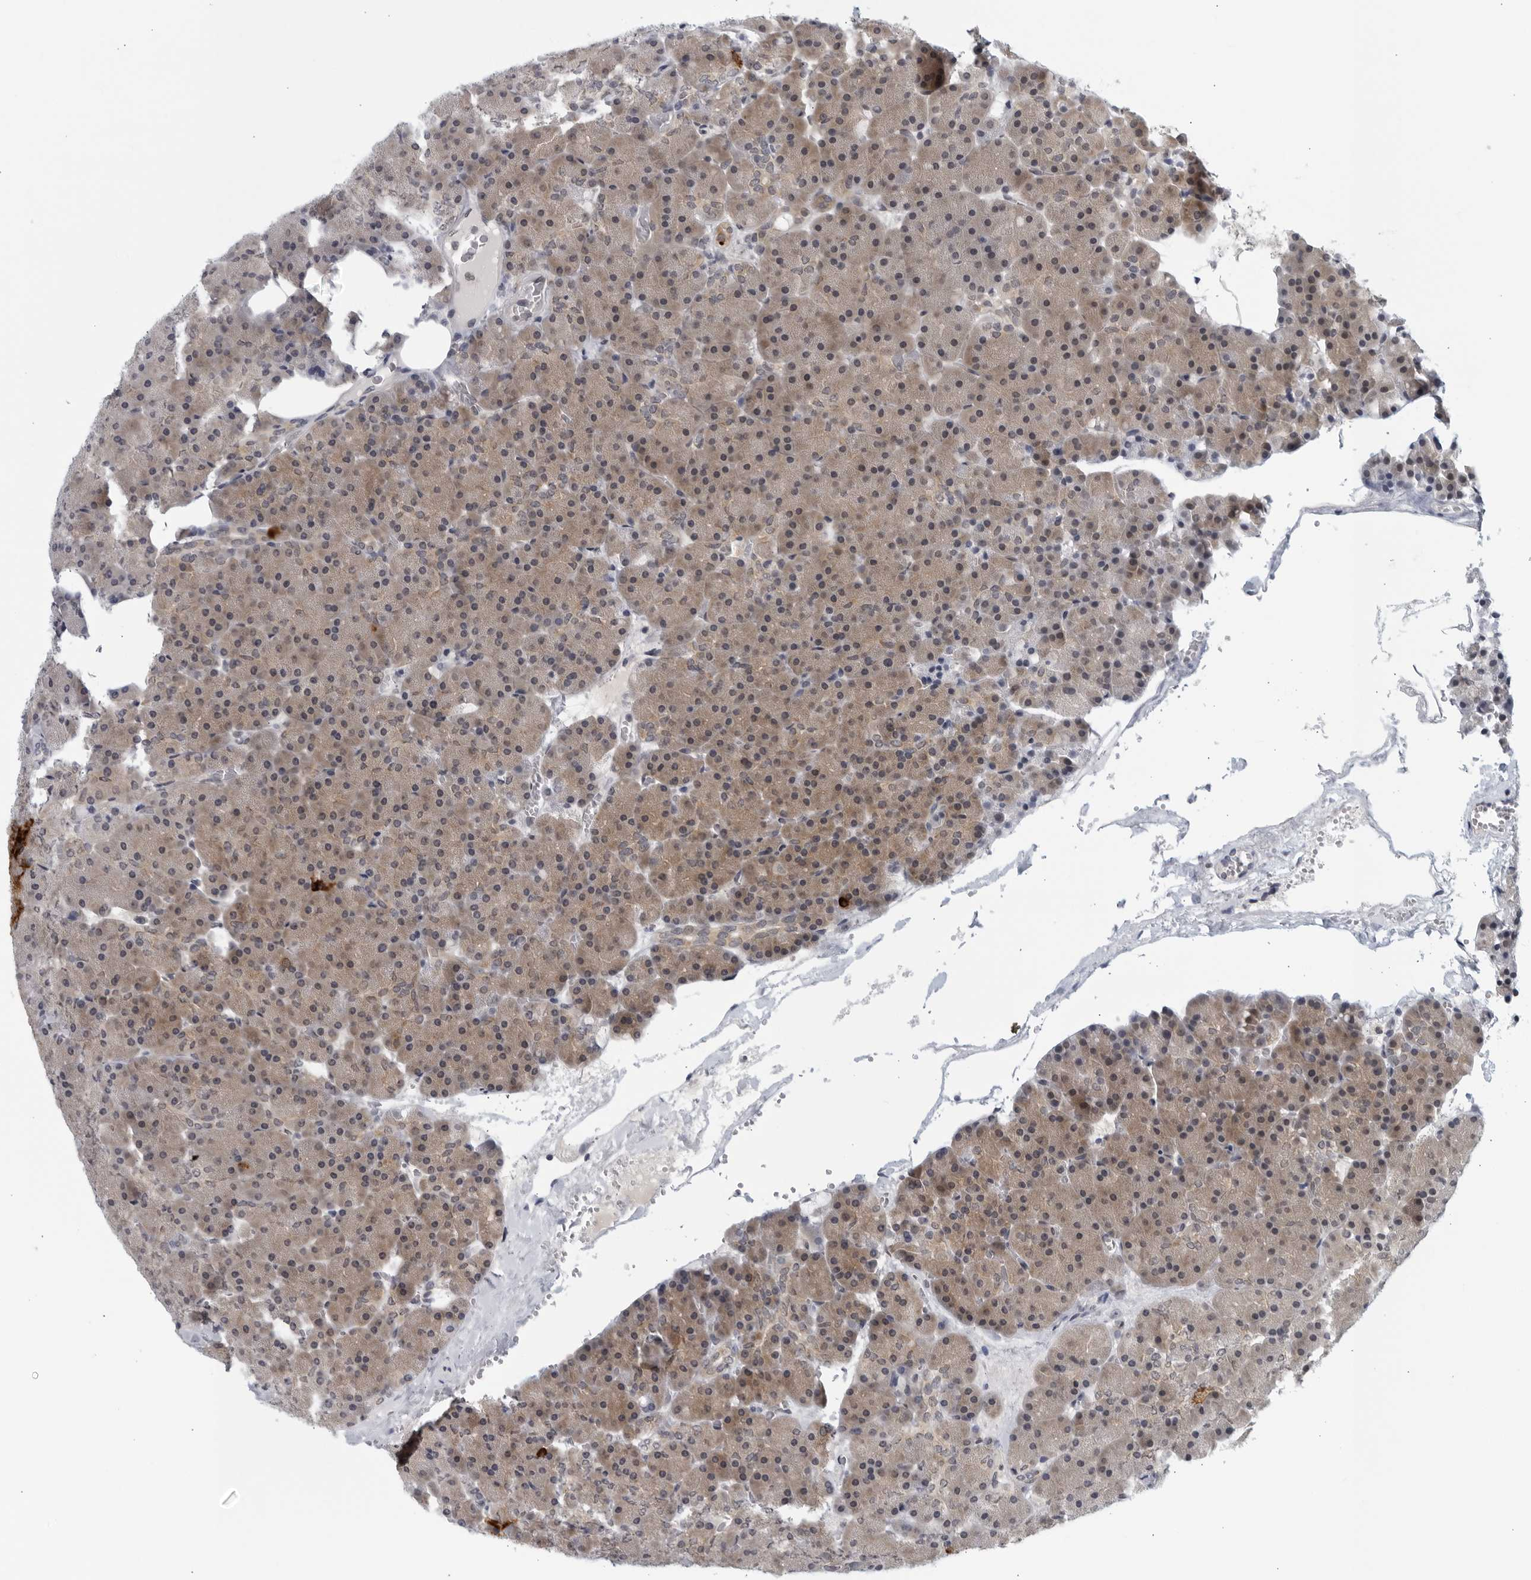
{"staining": {"intensity": "weak", "quantity": "25%-75%", "location": "cytoplasmic/membranous"}, "tissue": "pancreas", "cell_type": "Exocrine glandular cells", "image_type": "normal", "snomed": [{"axis": "morphology", "description": "Normal tissue, NOS"}, {"axis": "morphology", "description": "Carcinoid, malignant, NOS"}, {"axis": "topography", "description": "Pancreas"}], "caption": "A brown stain labels weak cytoplasmic/membranous staining of a protein in exocrine glandular cells of benign pancreas.", "gene": "RC3H1", "patient": {"sex": "female", "age": 35}}